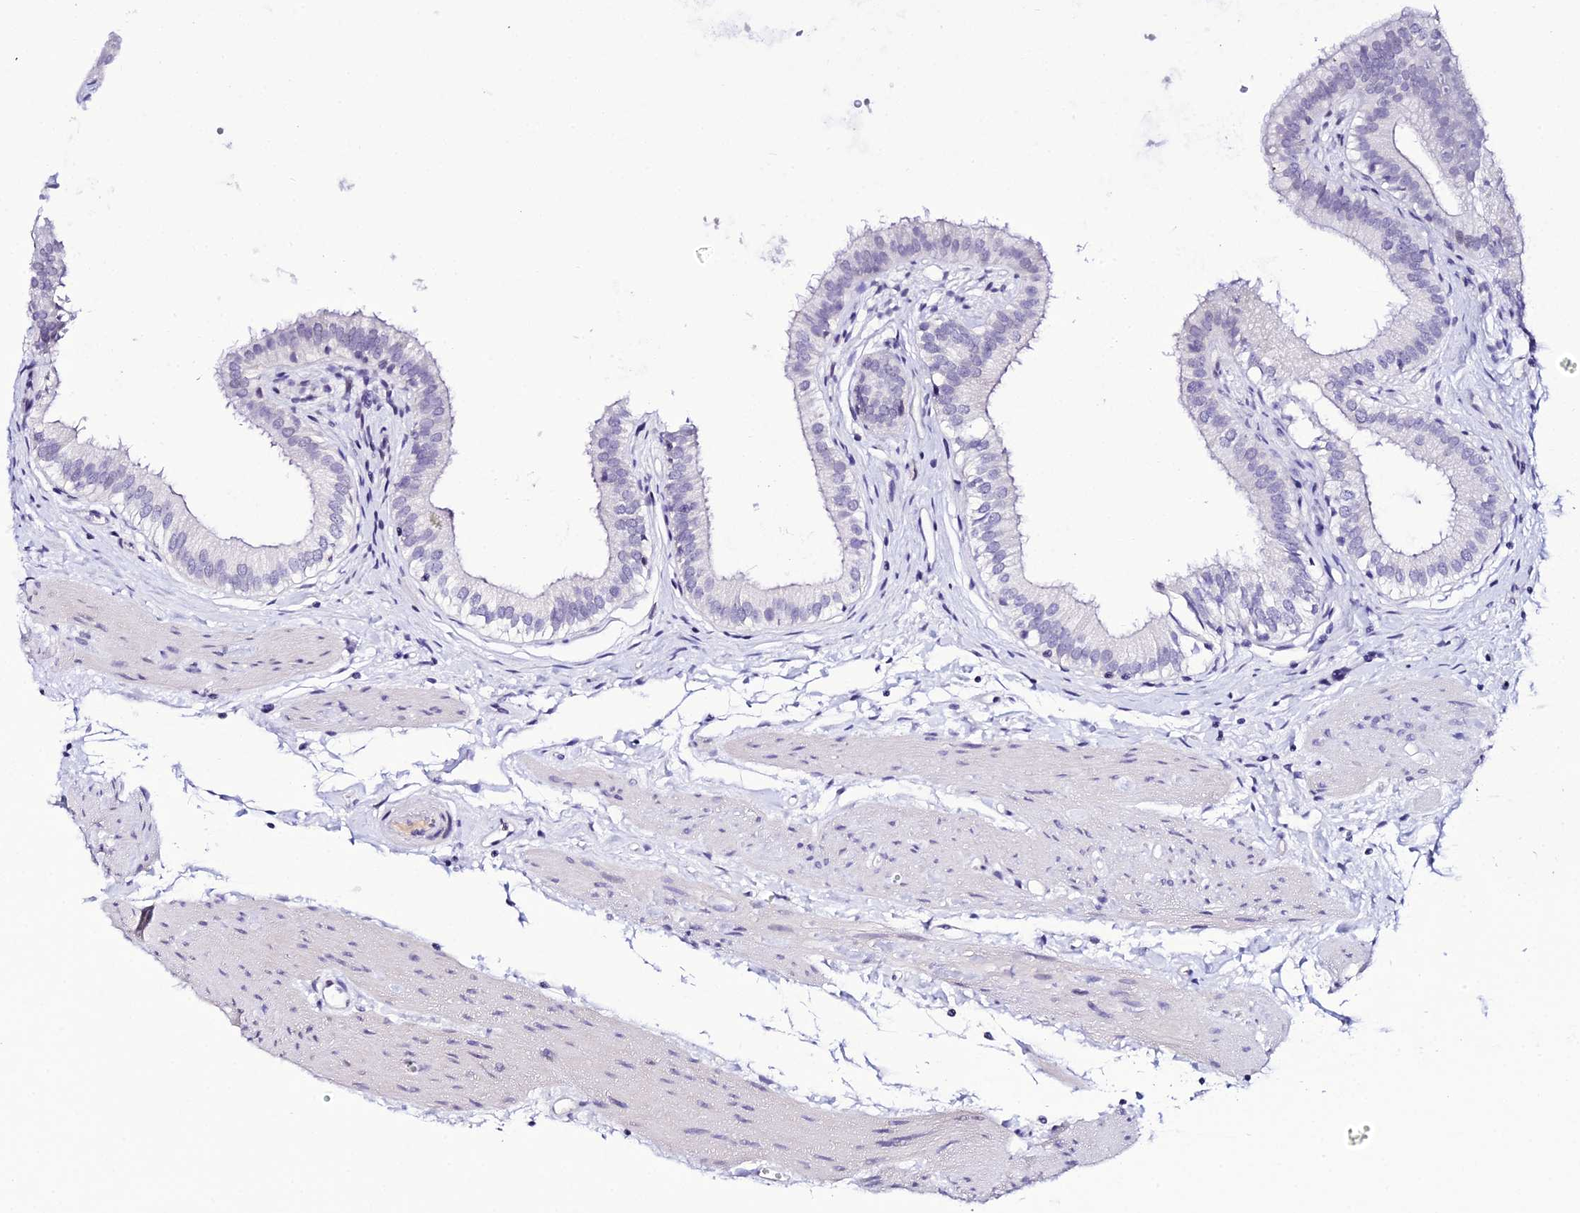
{"staining": {"intensity": "weak", "quantity": "<25%", "location": "nuclear"}, "tissue": "gallbladder", "cell_type": "Glandular cells", "image_type": "normal", "snomed": [{"axis": "morphology", "description": "Normal tissue, NOS"}, {"axis": "topography", "description": "Gallbladder"}], "caption": "High power microscopy image of an immunohistochemistry (IHC) photomicrograph of unremarkable gallbladder, revealing no significant positivity in glandular cells.", "gene": "DEFB132", "patient": {"sex": "female", "age": 54}}